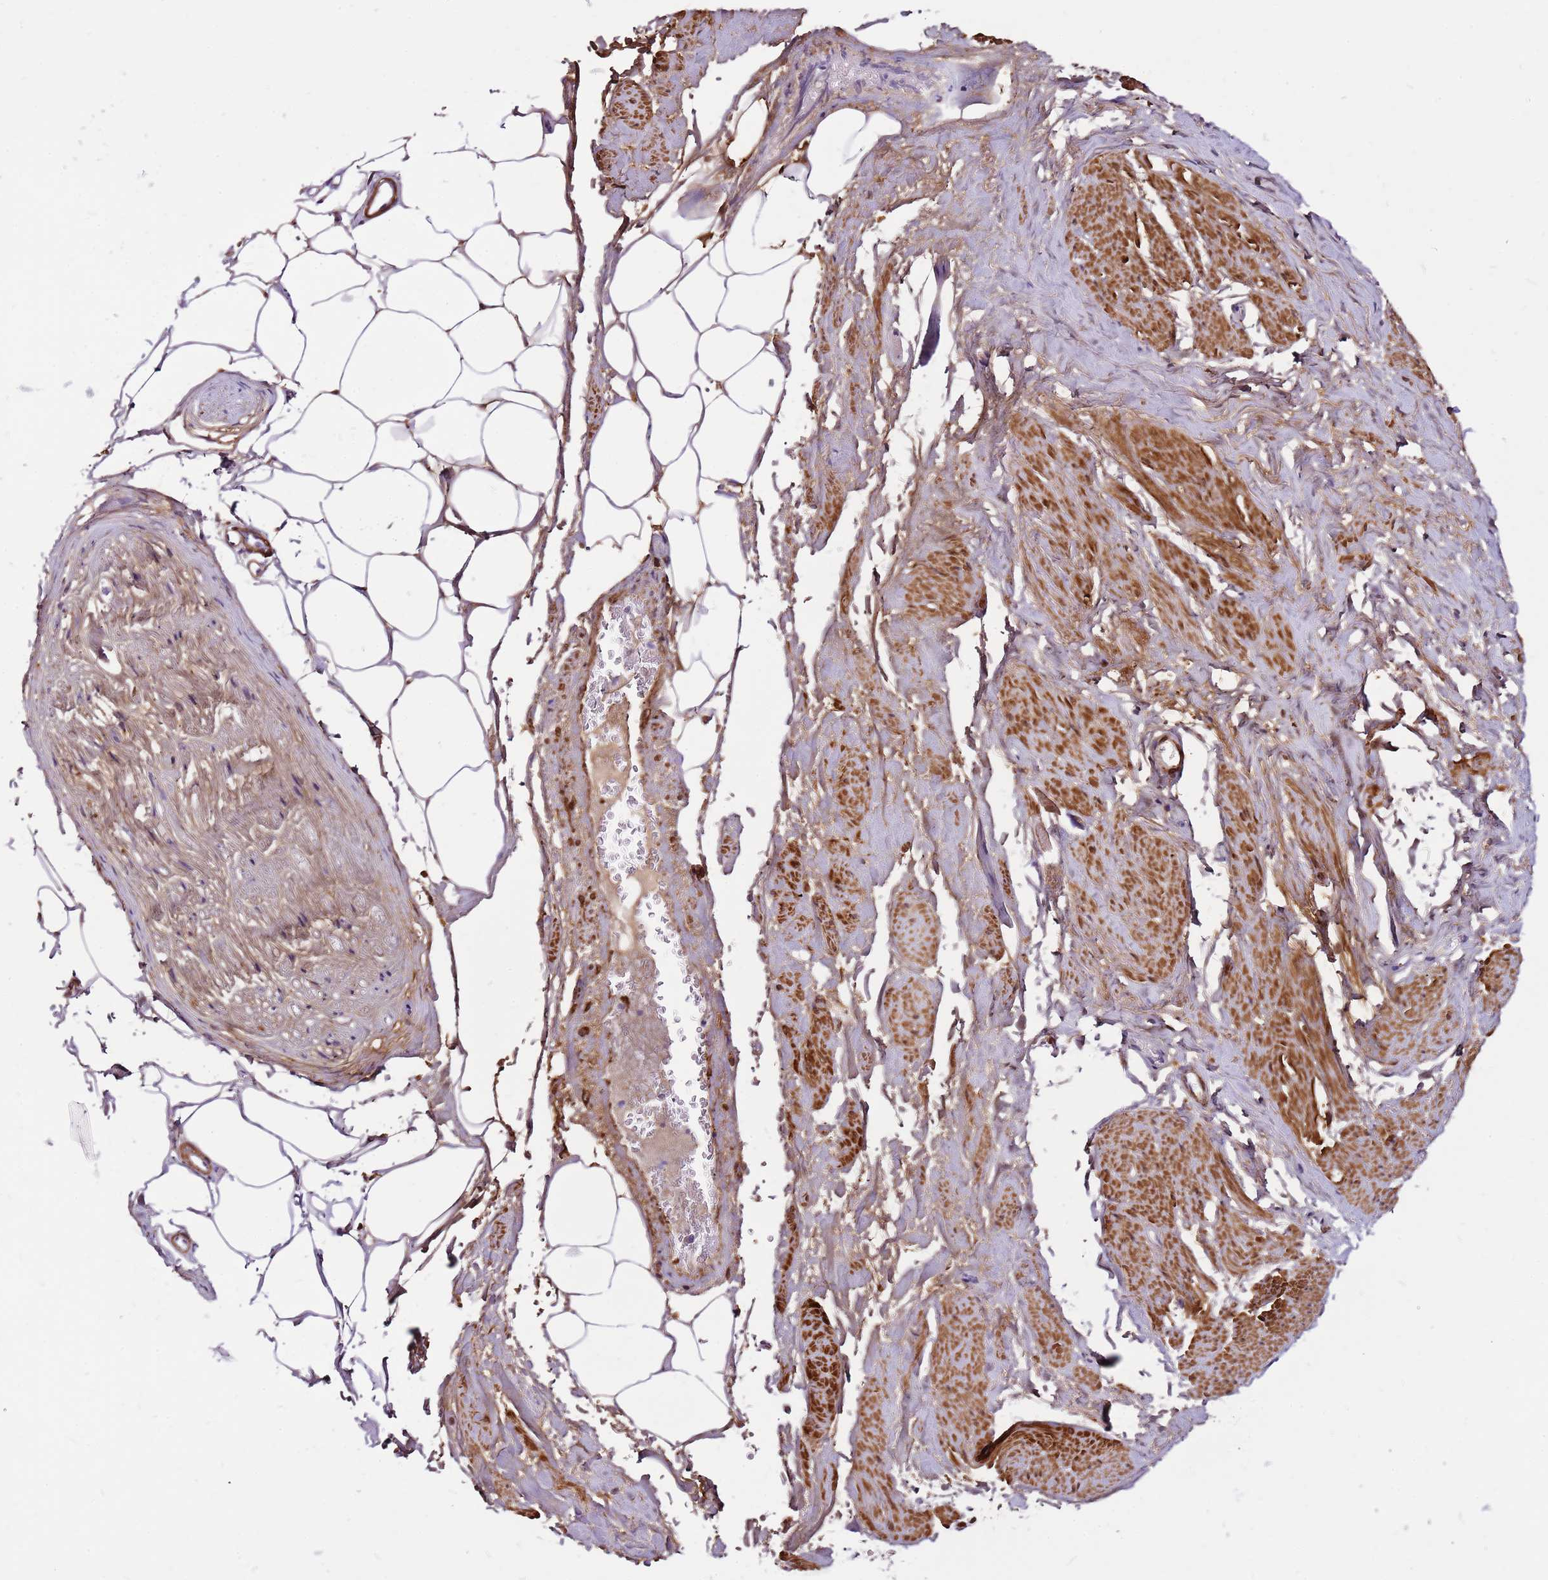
{"staining": {"intensity": "moderate", "quantity": ">75%", "location": "cytoplasmic/membranous"}, "tissue": "adipose tissue", "cell_type": "Adipocytes", "image_type": "normal", "snomed": [{"axis": "morphology", "description": "Normal tissue, NOS"}, {"axis": "morphology", "description": "Adenocarcinoma, Low grade"}, {"axis": "topography", "description": "Prostate"}, {"axis": "topography", "description": "Peripheral nerve tissue"}], "caption": "The micrograph exhibits staining of benign adipose tissue, revealing moderate cytoplasmic/membranous protein expression (brown color) within adipocytes.", "gene": "POLE3", "patient": {"sex": "male", "age": 63}}